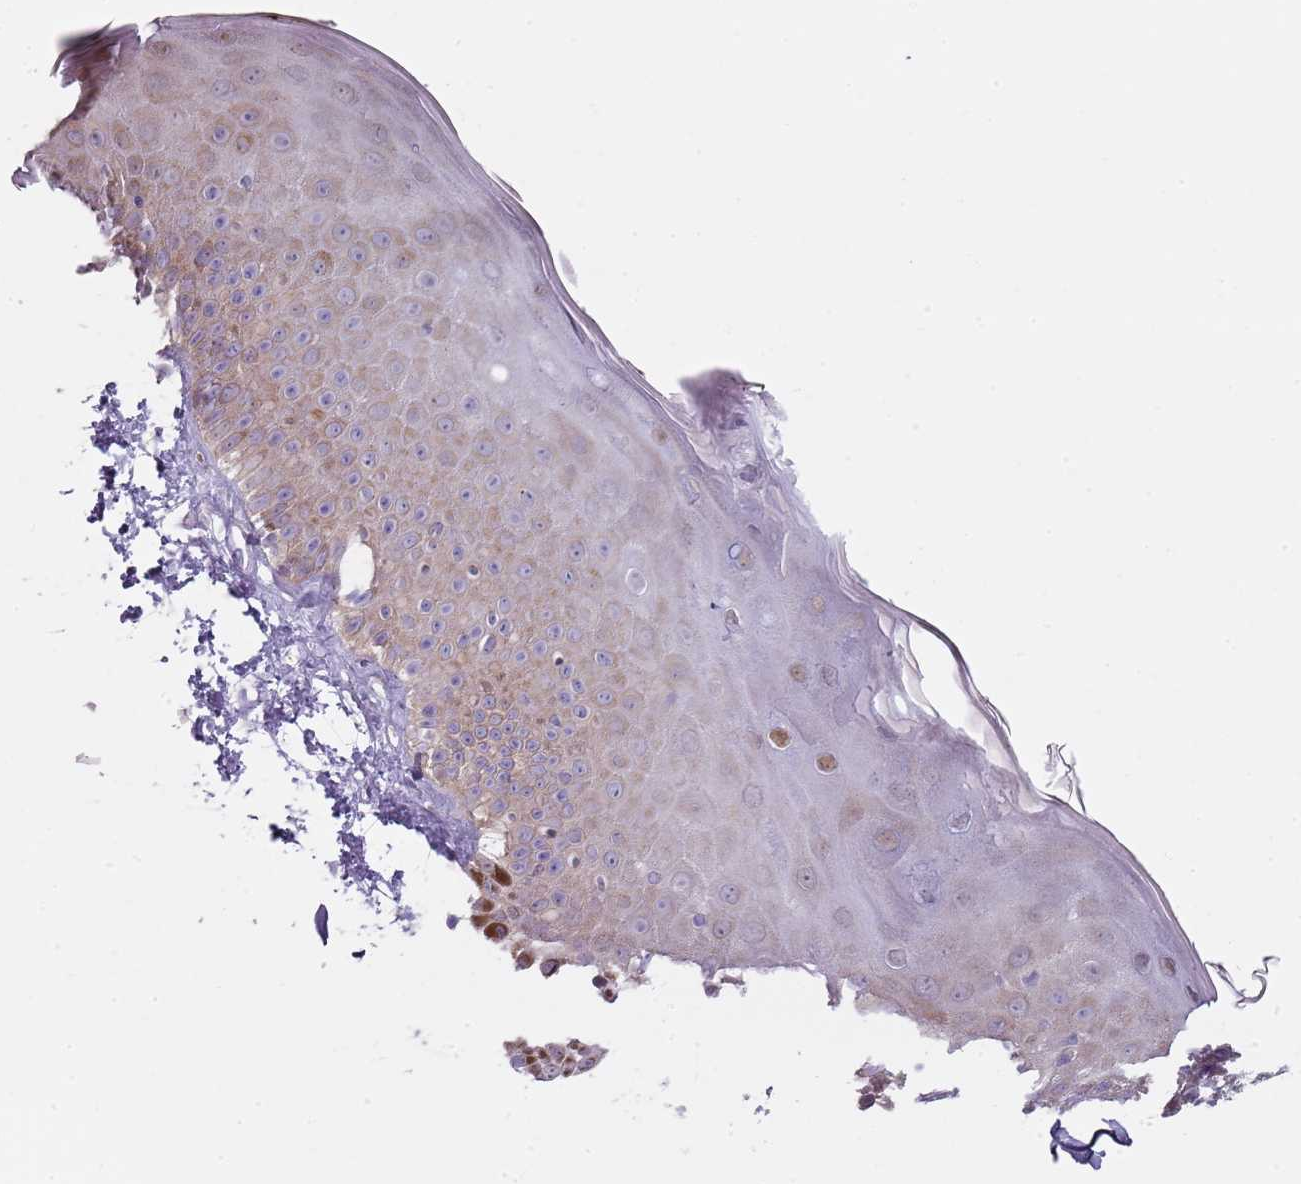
{"staining": {"intensity": "negative", "quantity": "none", "location": "none"}, "tissue": "skin", "cell_type": "Fibroblasts", "image_type": "normal", "snomed": [{"axis": "morphology", "description": "Normal tissue, NOS"}, {"axis": "topography", "description": "Skin"}], "caption": "IHC image of benign human skin stained for a protein (brown), which reveals no positivity in fibroblasts.", "gene": "SLC26A6", "patient": {"sex": "male", "age": 52}}